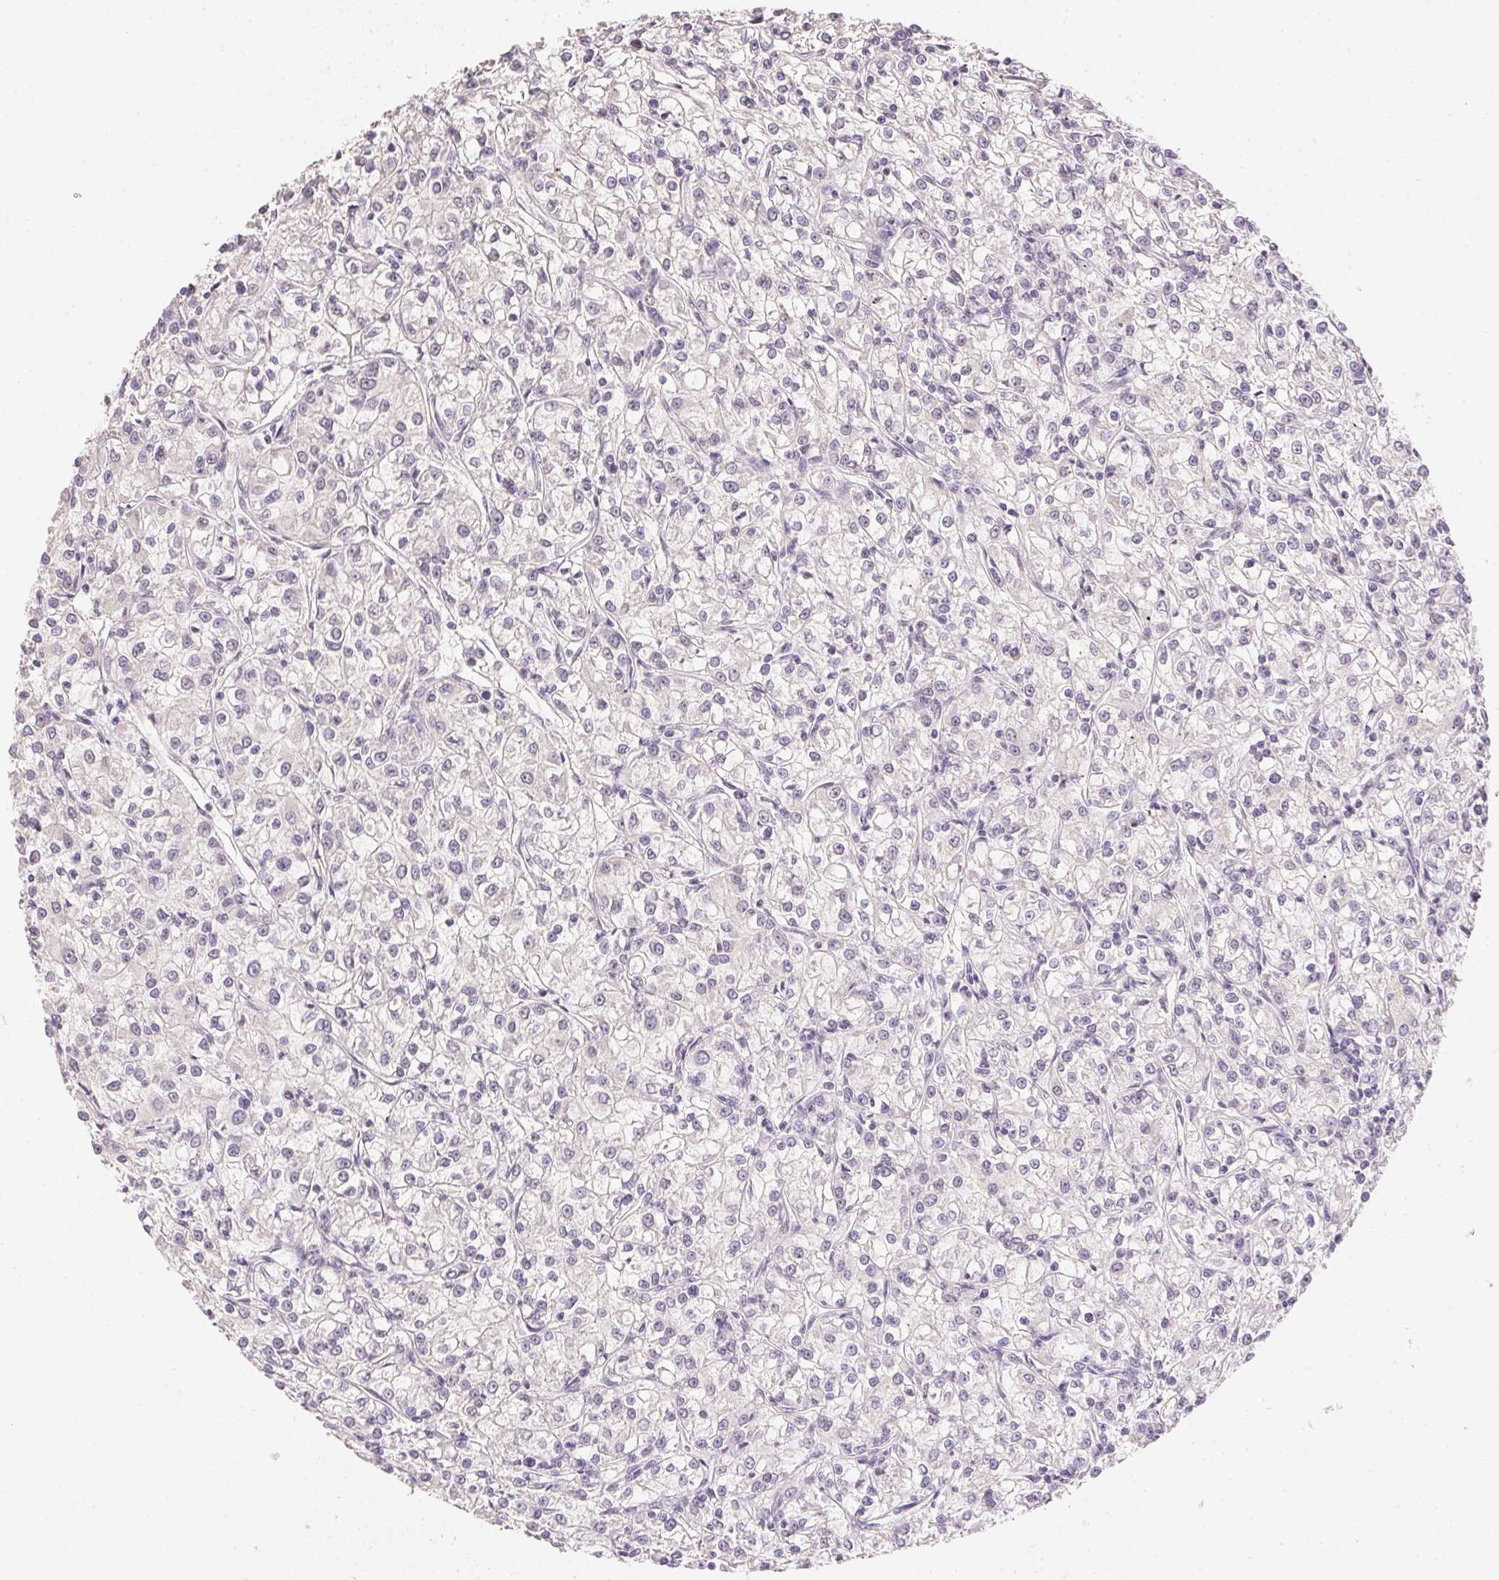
{"staining": {"intensity": "negative", "quantity": "none", "location": "none"}, "tissue": "renal cancer", "cell_type": "Tumor cells", "image_type": "cancer", "snomed": [{"axis": "morphology", "description": "Adenocarcinoma, NOS"}, {"axis": "topography", "description": "Kidney"}], "caption": "Immunohistochemical staining of human adenocarcinoma (renal) exhibits no significant expression in tumor cells.", "gene": "DHCR24", "patient": {"sex": "female", "age": 59}}